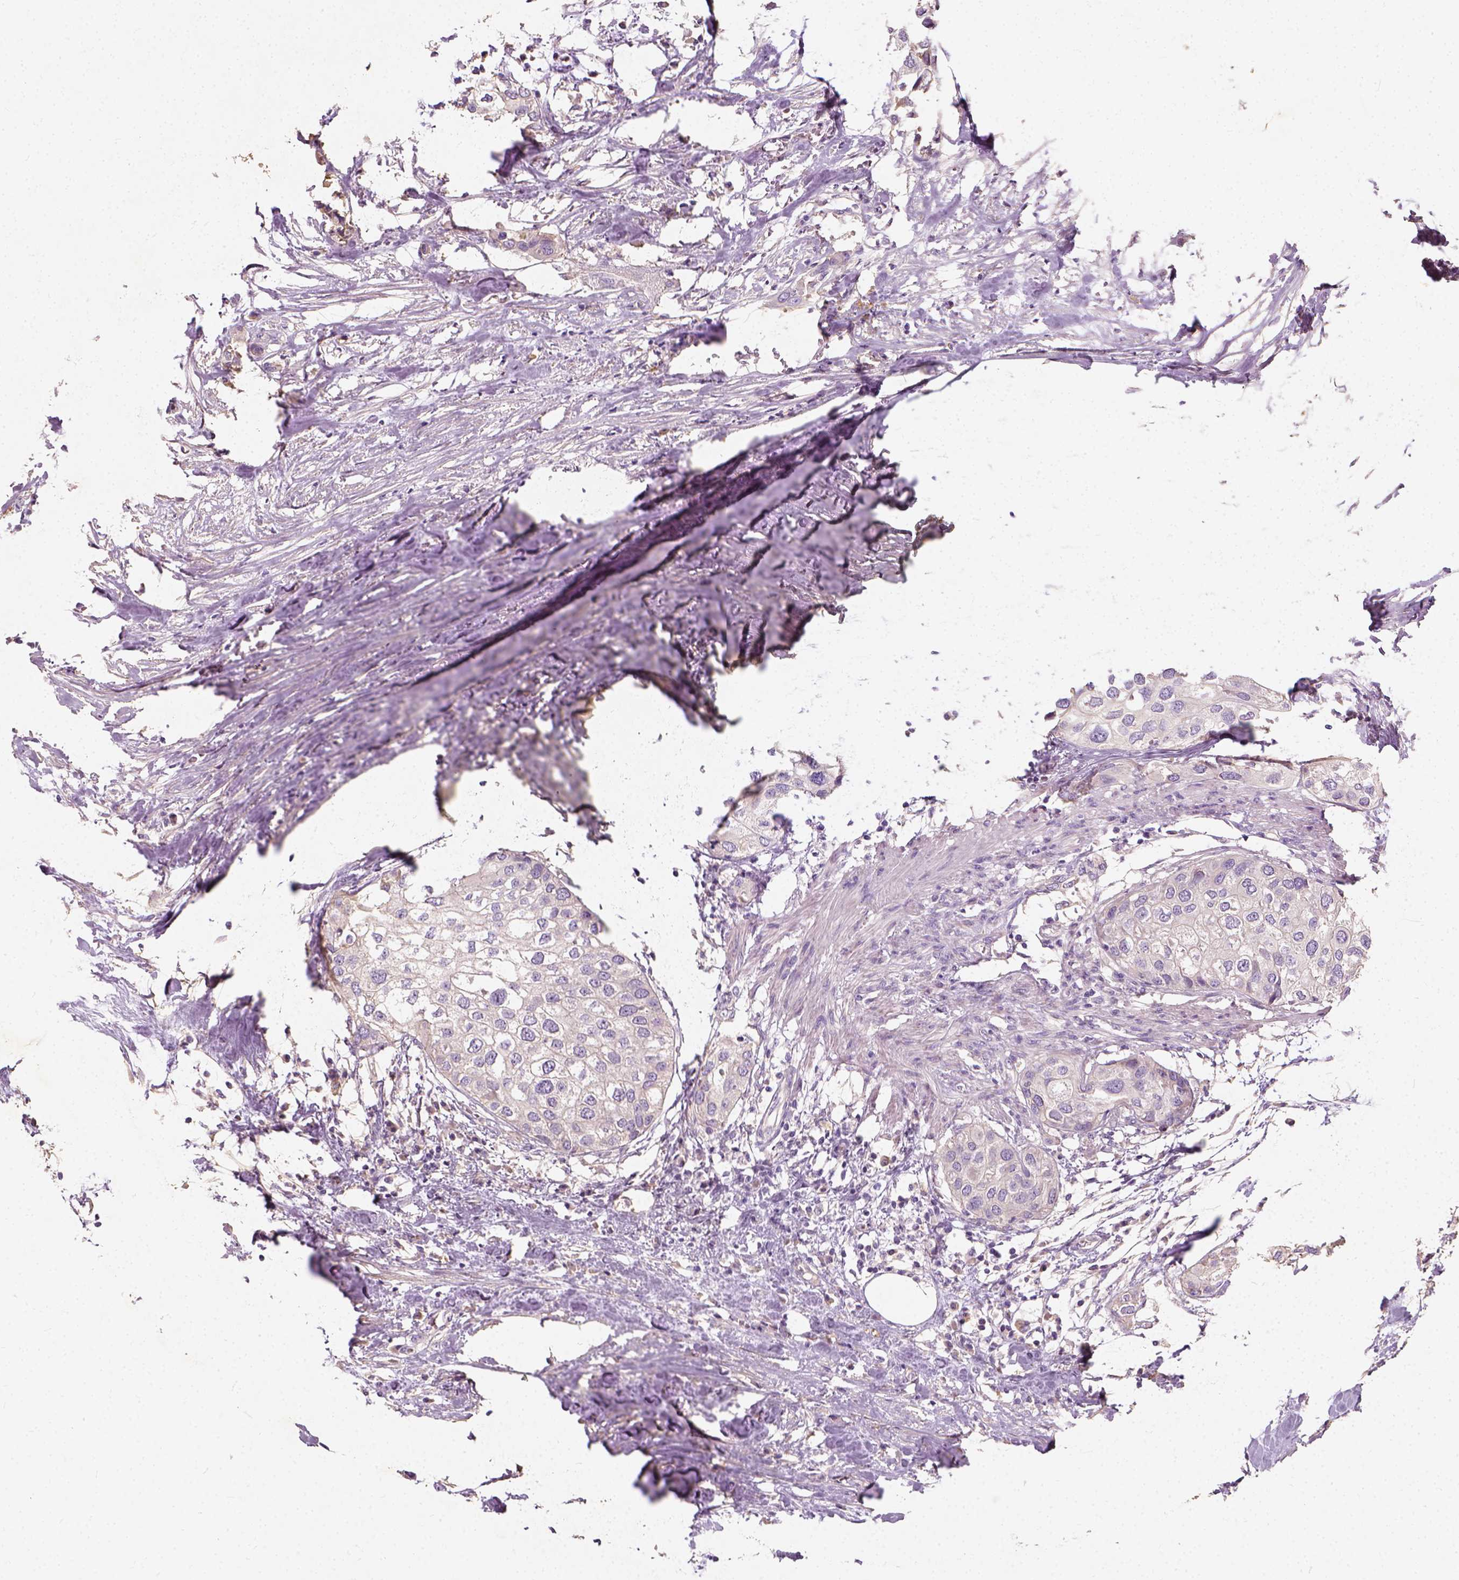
{"staining": {"intensity": "negative", "quantity": "none", "location": "none"}, "tissue": "urothelial cancer", "cell_type": "Tumor cells", "image_type": "cancer", "snomed": [{"axis": "morphology", "description": "Urothelial carcinoma, High grade"}, {"axis": "topography", "description": "Urinary bladder"}], "caption": "A histopathology image of human urothelial carcinoma (high-grade) is negative for staining in tumor cells.", "gene": "DHCR24", "patient": {"sex": "male", "age": 64}}